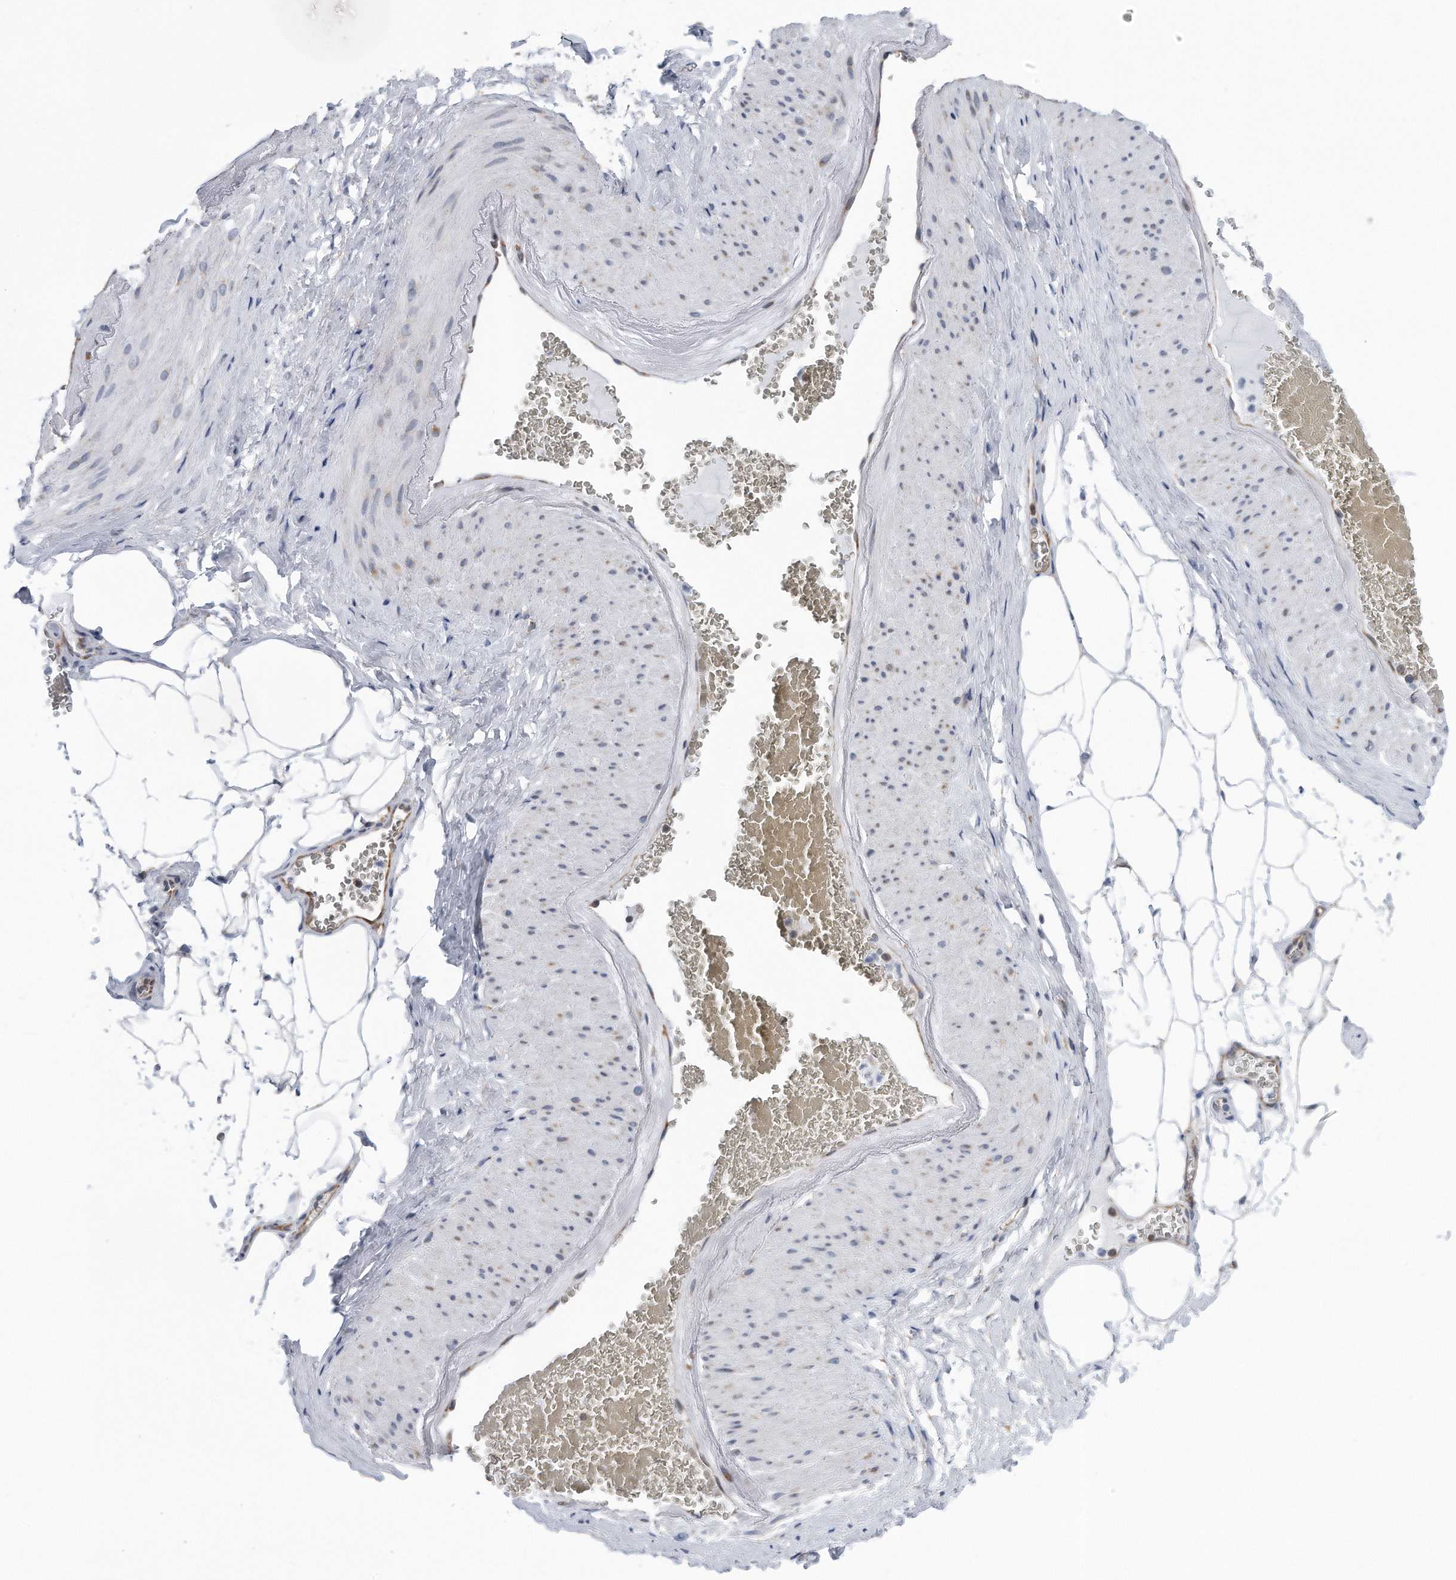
{"staining": {"intensity": "negative", "quantity": "none", "location": "none"}, "tissue": "adipose tissue", "cell_type": "Adipocytes", "image_type": "normal", "snomed": [{"axis": "morphology", "description": "Normal tissue, NOS"}, {"axis": "morphology", "description": "Adenocarcinoma, Low grade"}, {"axis": "topography", "description": "Prostate"}, {"axis": "topography", "description": "Peripheral nerve tissue"}], "caption": "An immunohistochemistry (IHC) image of benign adipose tissue is shown. There is no staining in adipocytes of adipose tissue. (DAB IHC visualized using brightfield microscopy, high magnification).", "gene": "RPL26L1", "patient": {"sex": "male", "age": 63}}